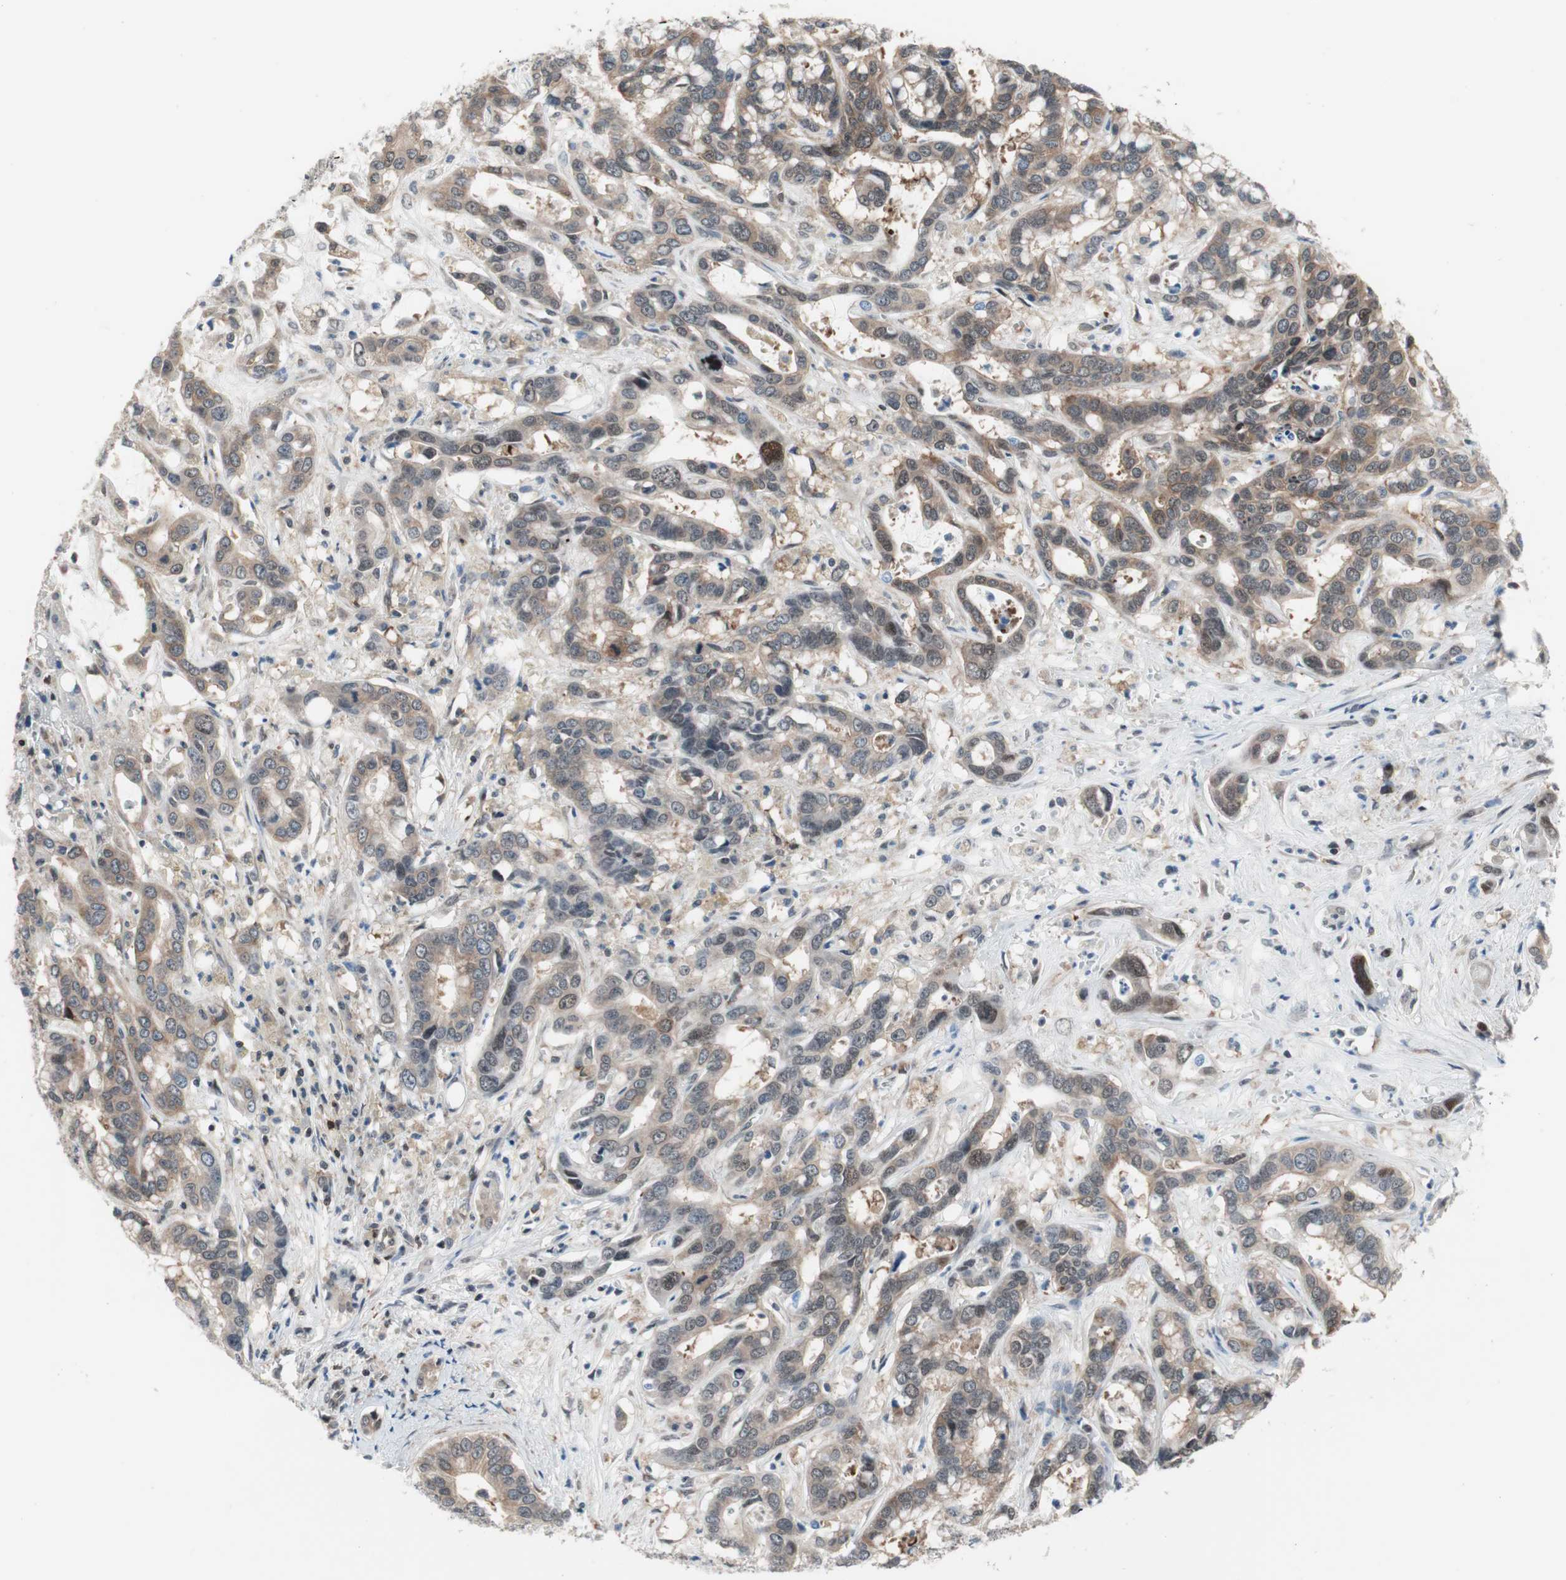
{"staining": {"intensity": "moderate", "quantity": "25%-75%", "location": "cytoplasmic/membranous"}, "tissue": "liver cancer", "cell_type": "Tumor cells", "image_type": "cancer", "snomed": [{"axis": "morphology", "description": "Cholangiocarcinoma"}, {"axis": "topography", "description": "Liver"}], "caption": "A medium amount of moderate cytoplasmic/membranous staining is seen in about 25%-75% of tumor cells in liver cholangiocarcinoma tissue. (DAB (3,3'-diaminobenzidine) IHC with brightfield microscopy, high magnification).", "gene": "ZNF512B", "patient": {"sex": "female", "age": 65}}